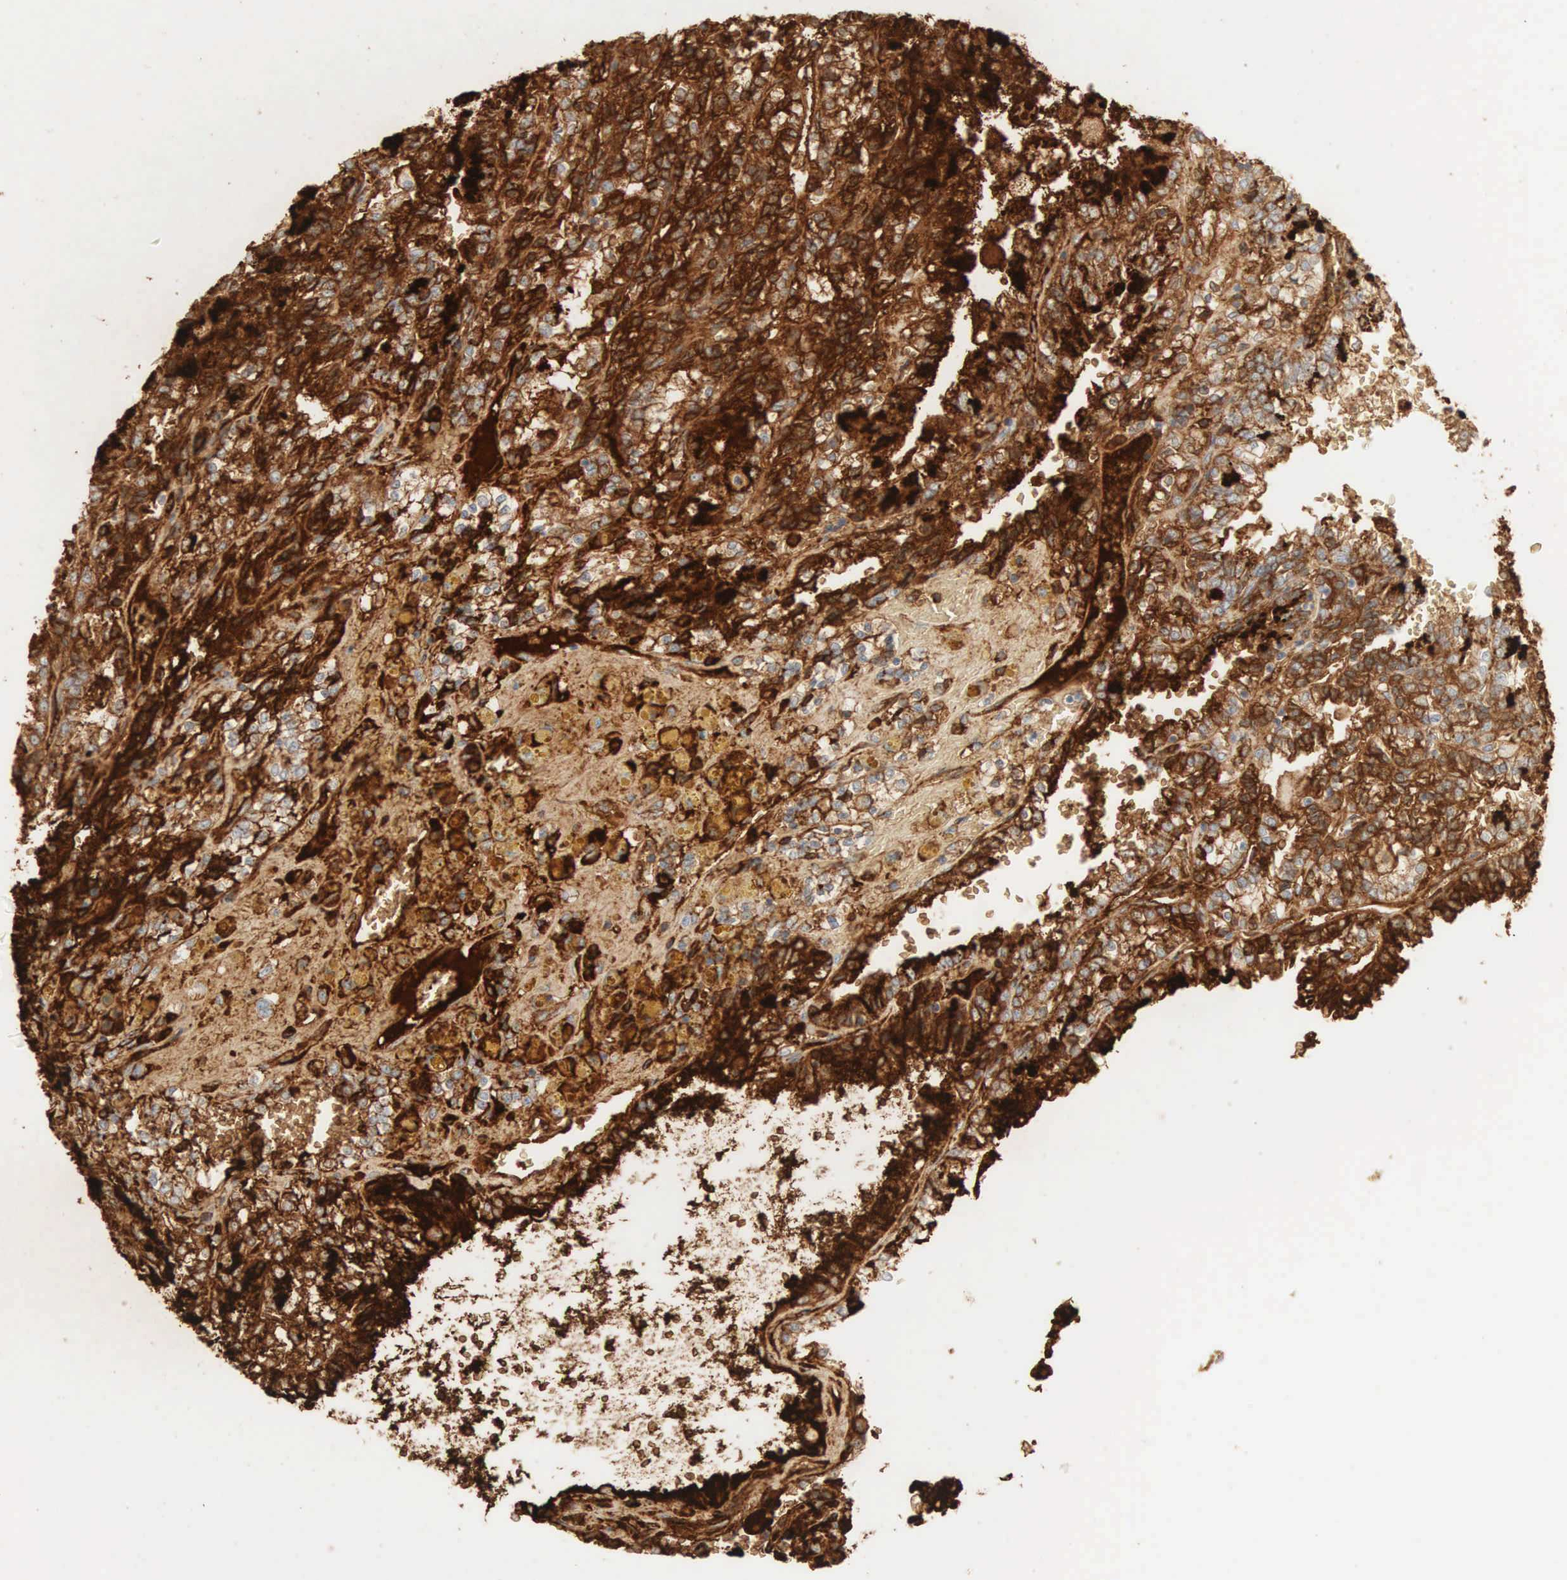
{"staining": {"intensity": "strong", "quantity": ">75%", "location": "cytoplasmic/membranous"}, "tissue": "renal cancer", "cell_type": "Tumor cells", "image_type": "cancer", "snomed": [{"axis": "morphology", "description": "Adenocarcinoma, NOS"}, {"axis": "topography", "description": "Kidney"}], "caption": "IHC histopathology image of human adenocarcinoma (renal) stained for a protein (brown), which displays high levels of strong cytoplasmic/membranous positivity in about >75% of tumor cells.", "gene": "IGLC3", "patient": {"sex": "female", "age": 56}}